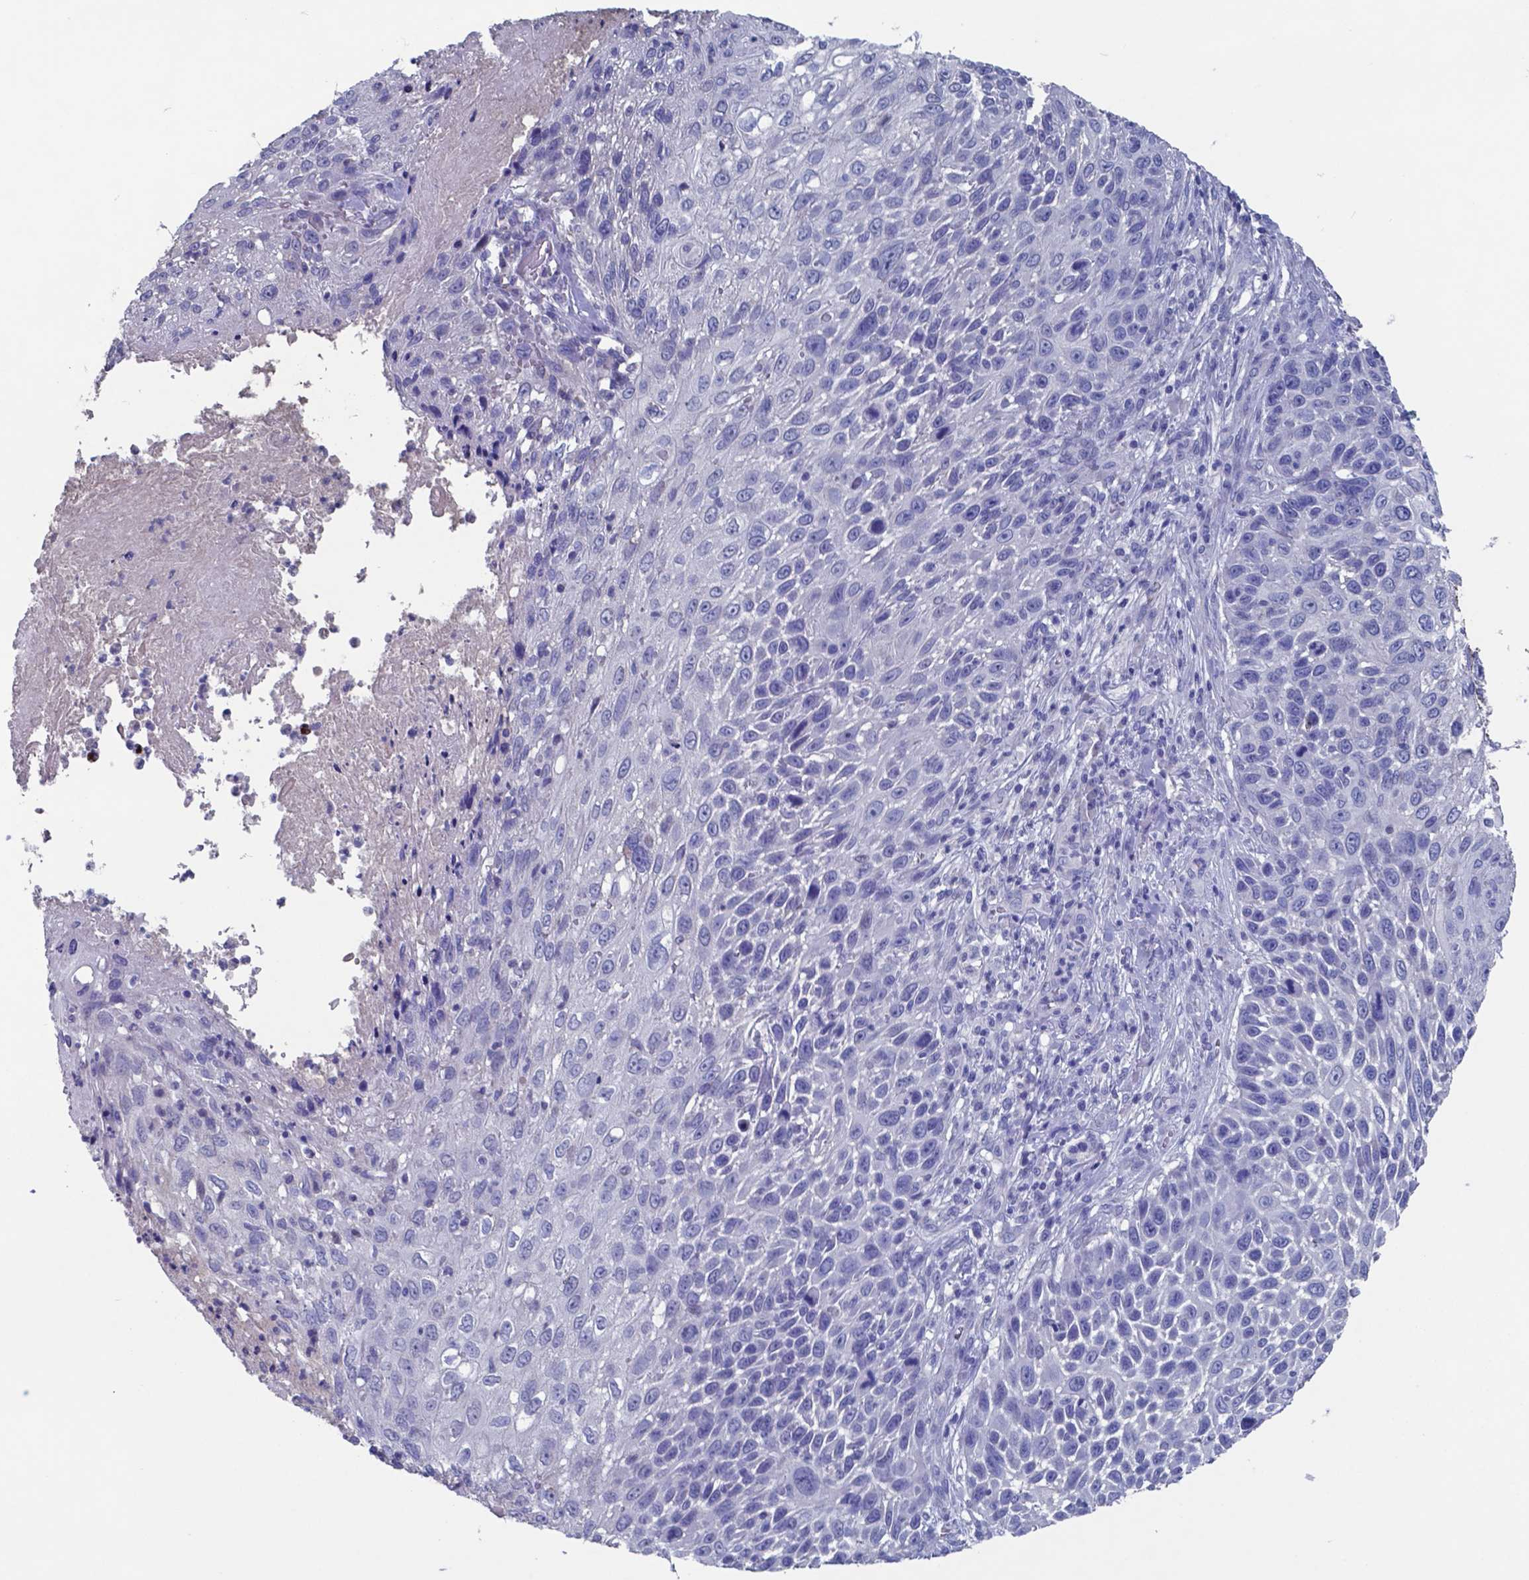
{"staining": {"intensity": "negative", "quantity": "none", "location": "none"}, "tissue": "skin cancer", "cell_type": "Tumor cells", "image_type": "cancer", "snomed": [{"axis": "morphology", "description": "Squamous cell carcinoma, NOS"}, {"axis": "topography", "description": "Skin"}], "caption": "The histopathology image displays no staining of tumor cells in skin squamous cell carcinoma.", "gene": "TTR", "patient": {"sex": "male", "age": 92}}